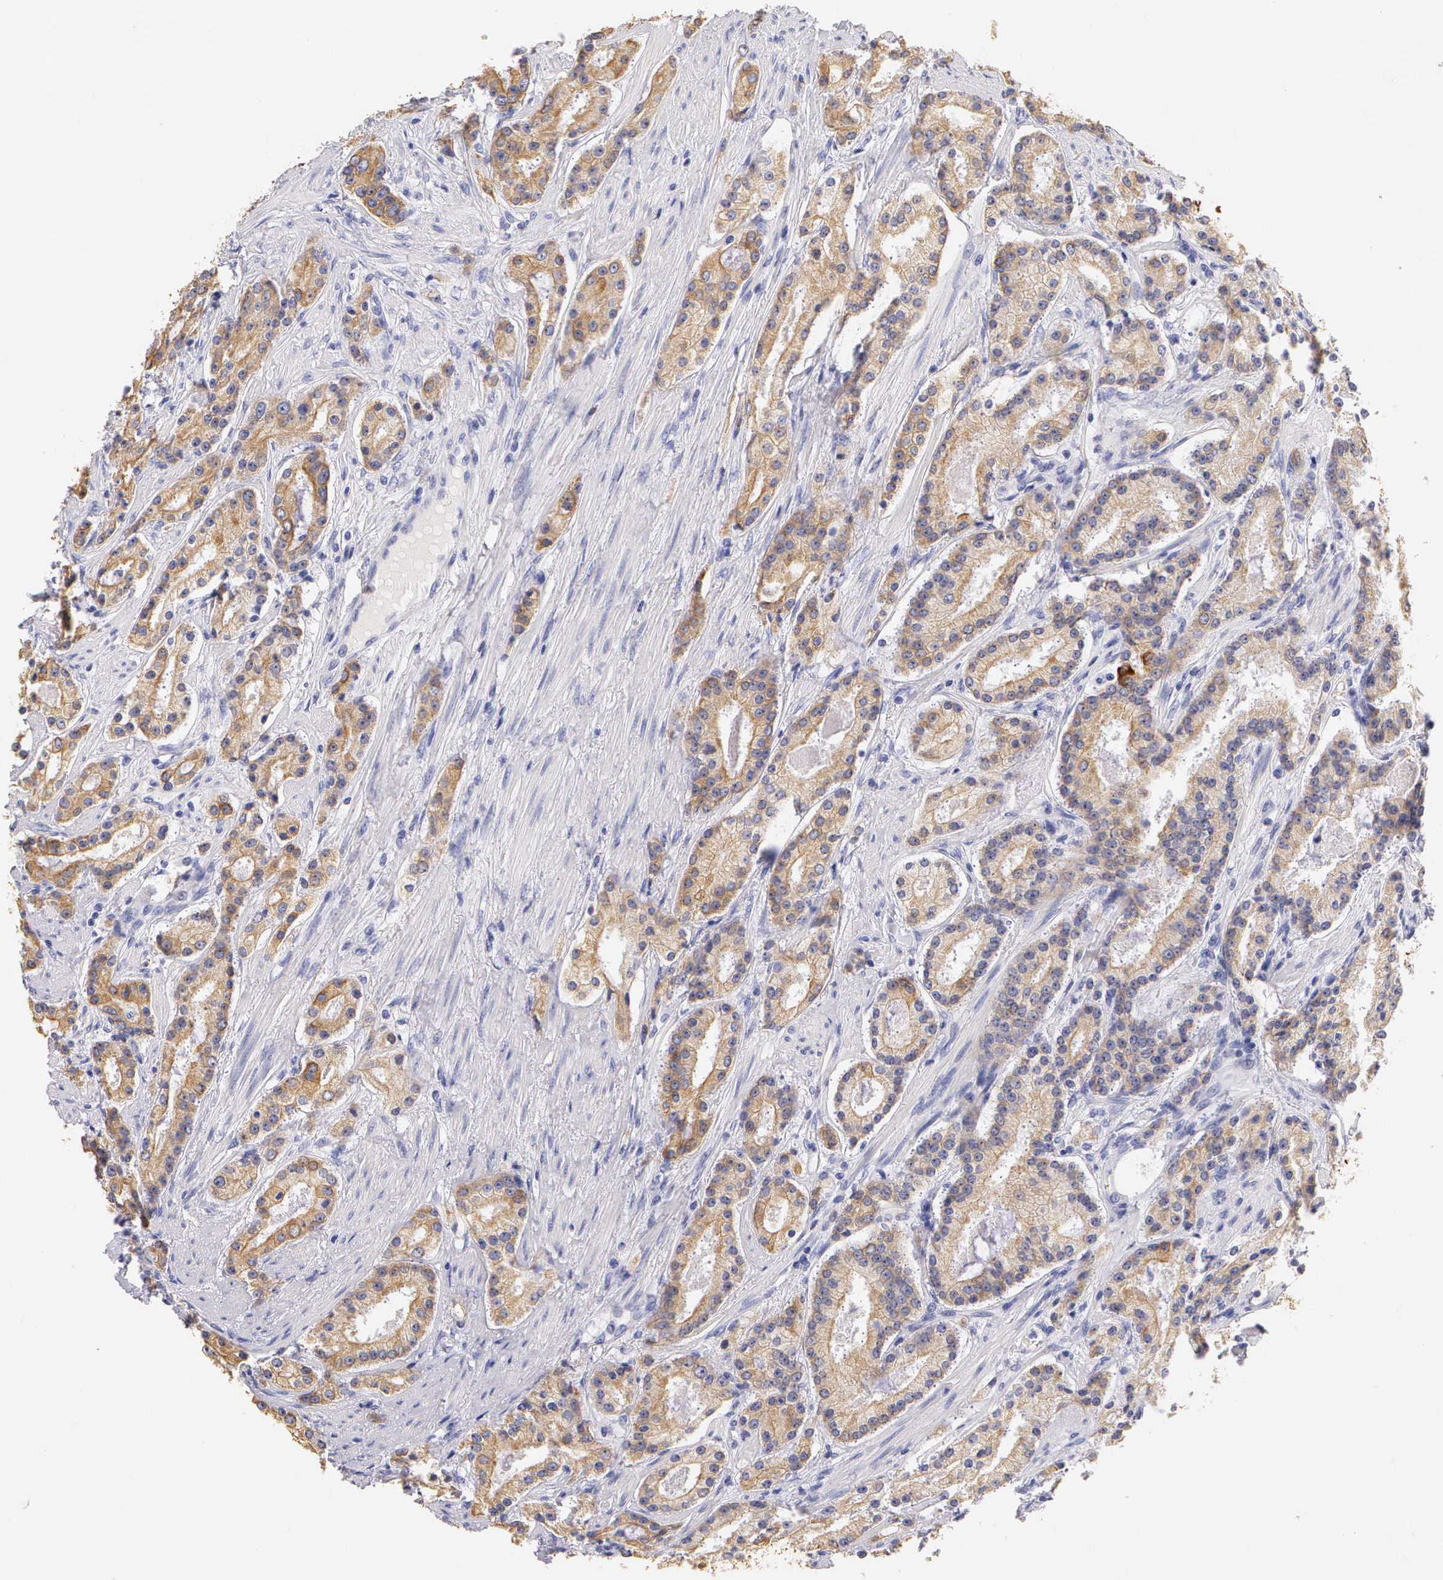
{"staining": {"intensity": "moderate", "quantity": ">75%", "location": "cytoplasmic/membranous"}, "tissue": "prostate cancer", "cell_type": "Tumor cells", "image_type": "cancer", "snomed": [{"axis": "morphology", "description": "Adenocarcinoma, Medium grade"}, {"axis": "topography", "description": "Prostate"}], "caption": "High-power microscopy captured an IHC photomicrograph of prostate medium-grade adenocarcinoma, revealing moderate cytoplasmic/membranous staining in approximately >75% of tumor cells.", "gene": "KRT17", "patient": {"sex": "male", "age": 72}}